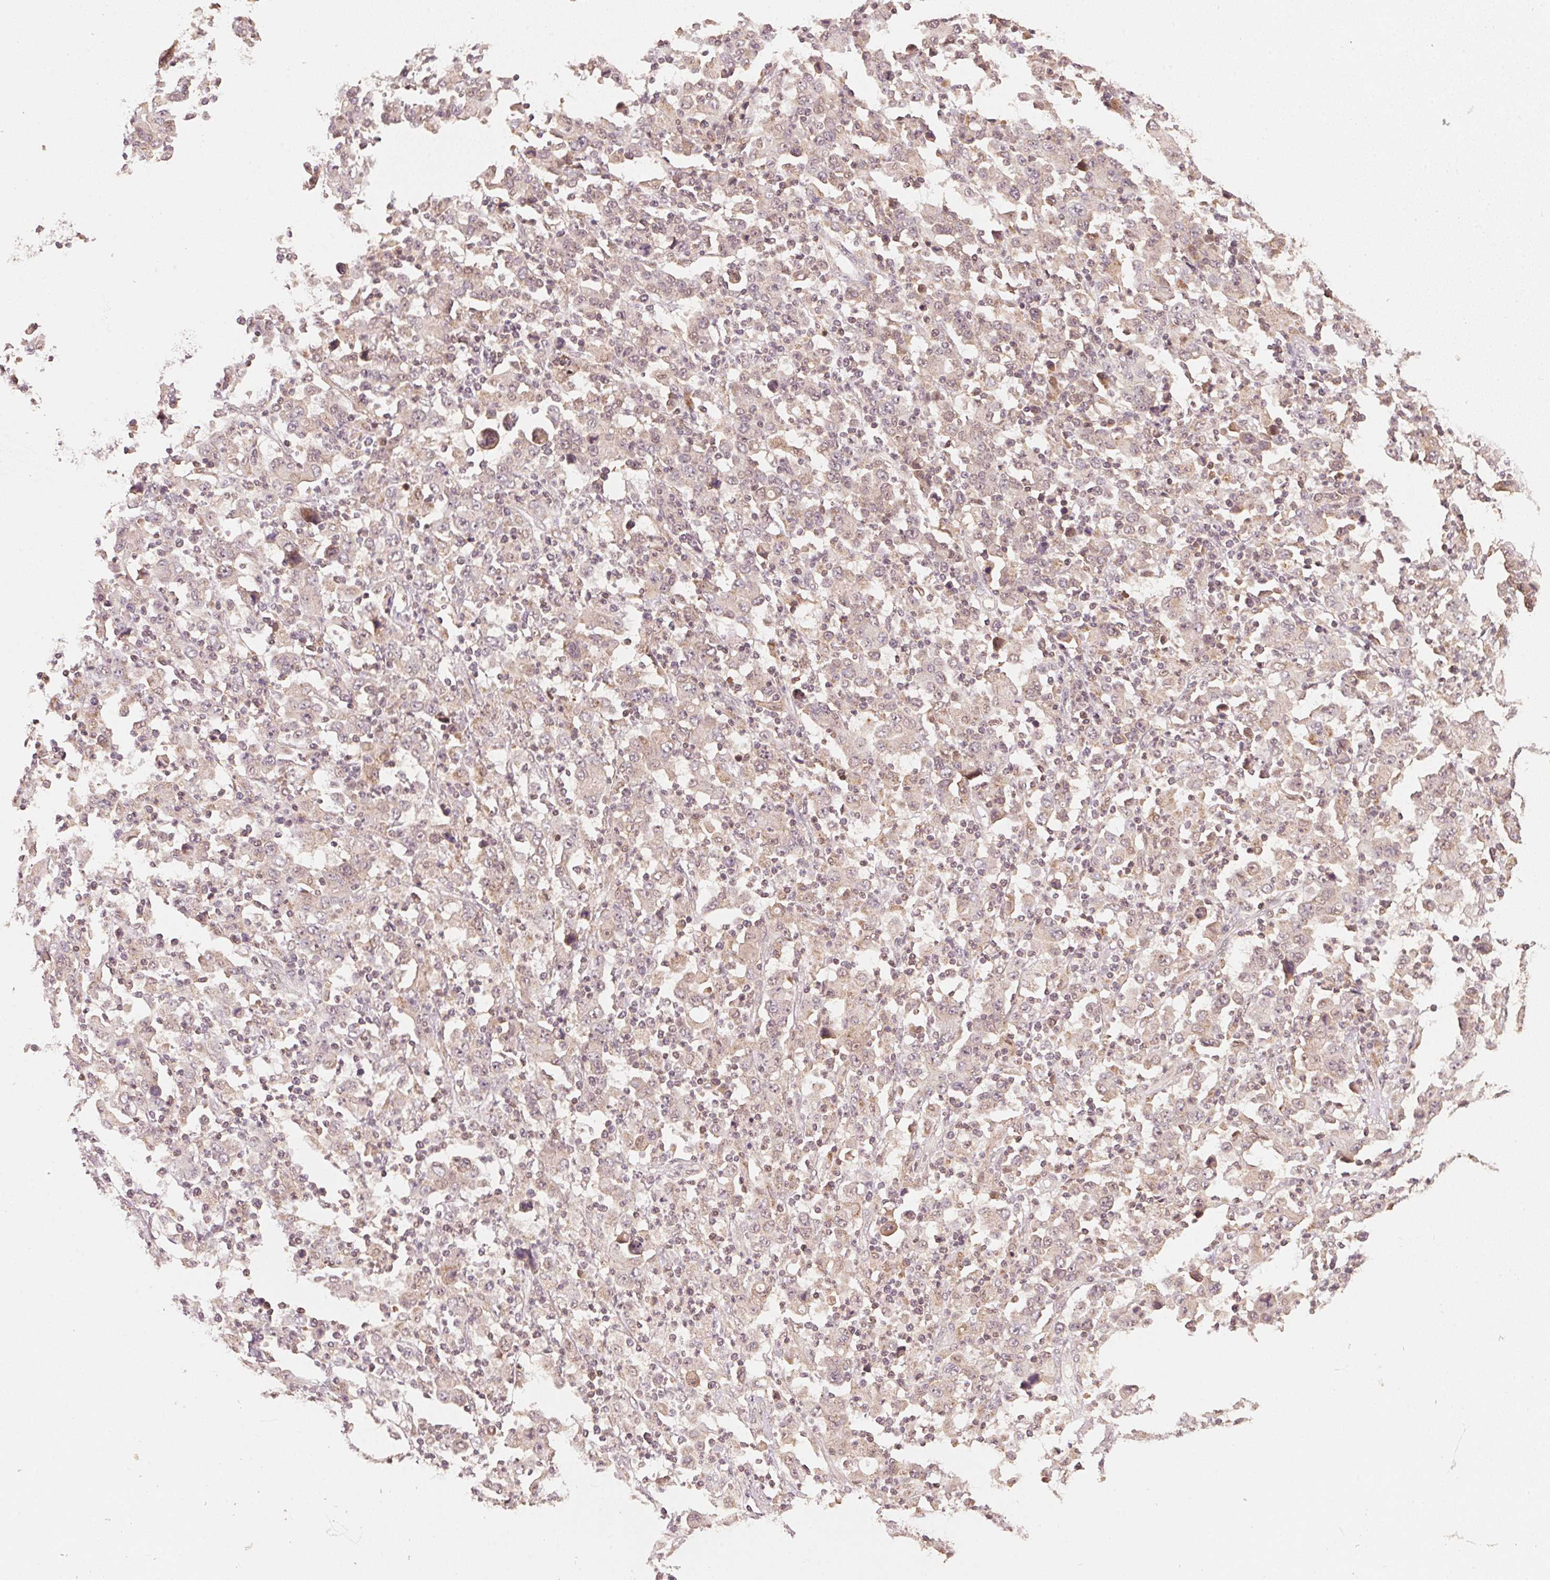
{"staining": {"intensity": "weak", "quantity": "<25%", "location": "cytoplasmic/membranous"}, "tissue": "stomach cancer", "cell_type": "Tumor cells", "image_type": "cancer", "snomed": [{"axis": "morphology", "description": "Adenocarcinoma, NOS"}, {"axis": "topography", "description": "Stomach, upper"}], "caption": "A photomicrograph of human stomach adenocarcinoma is negative for staining in tumor cells.", "gene": "C2orf73", "patient": {"sex": "male", "age": 69}}